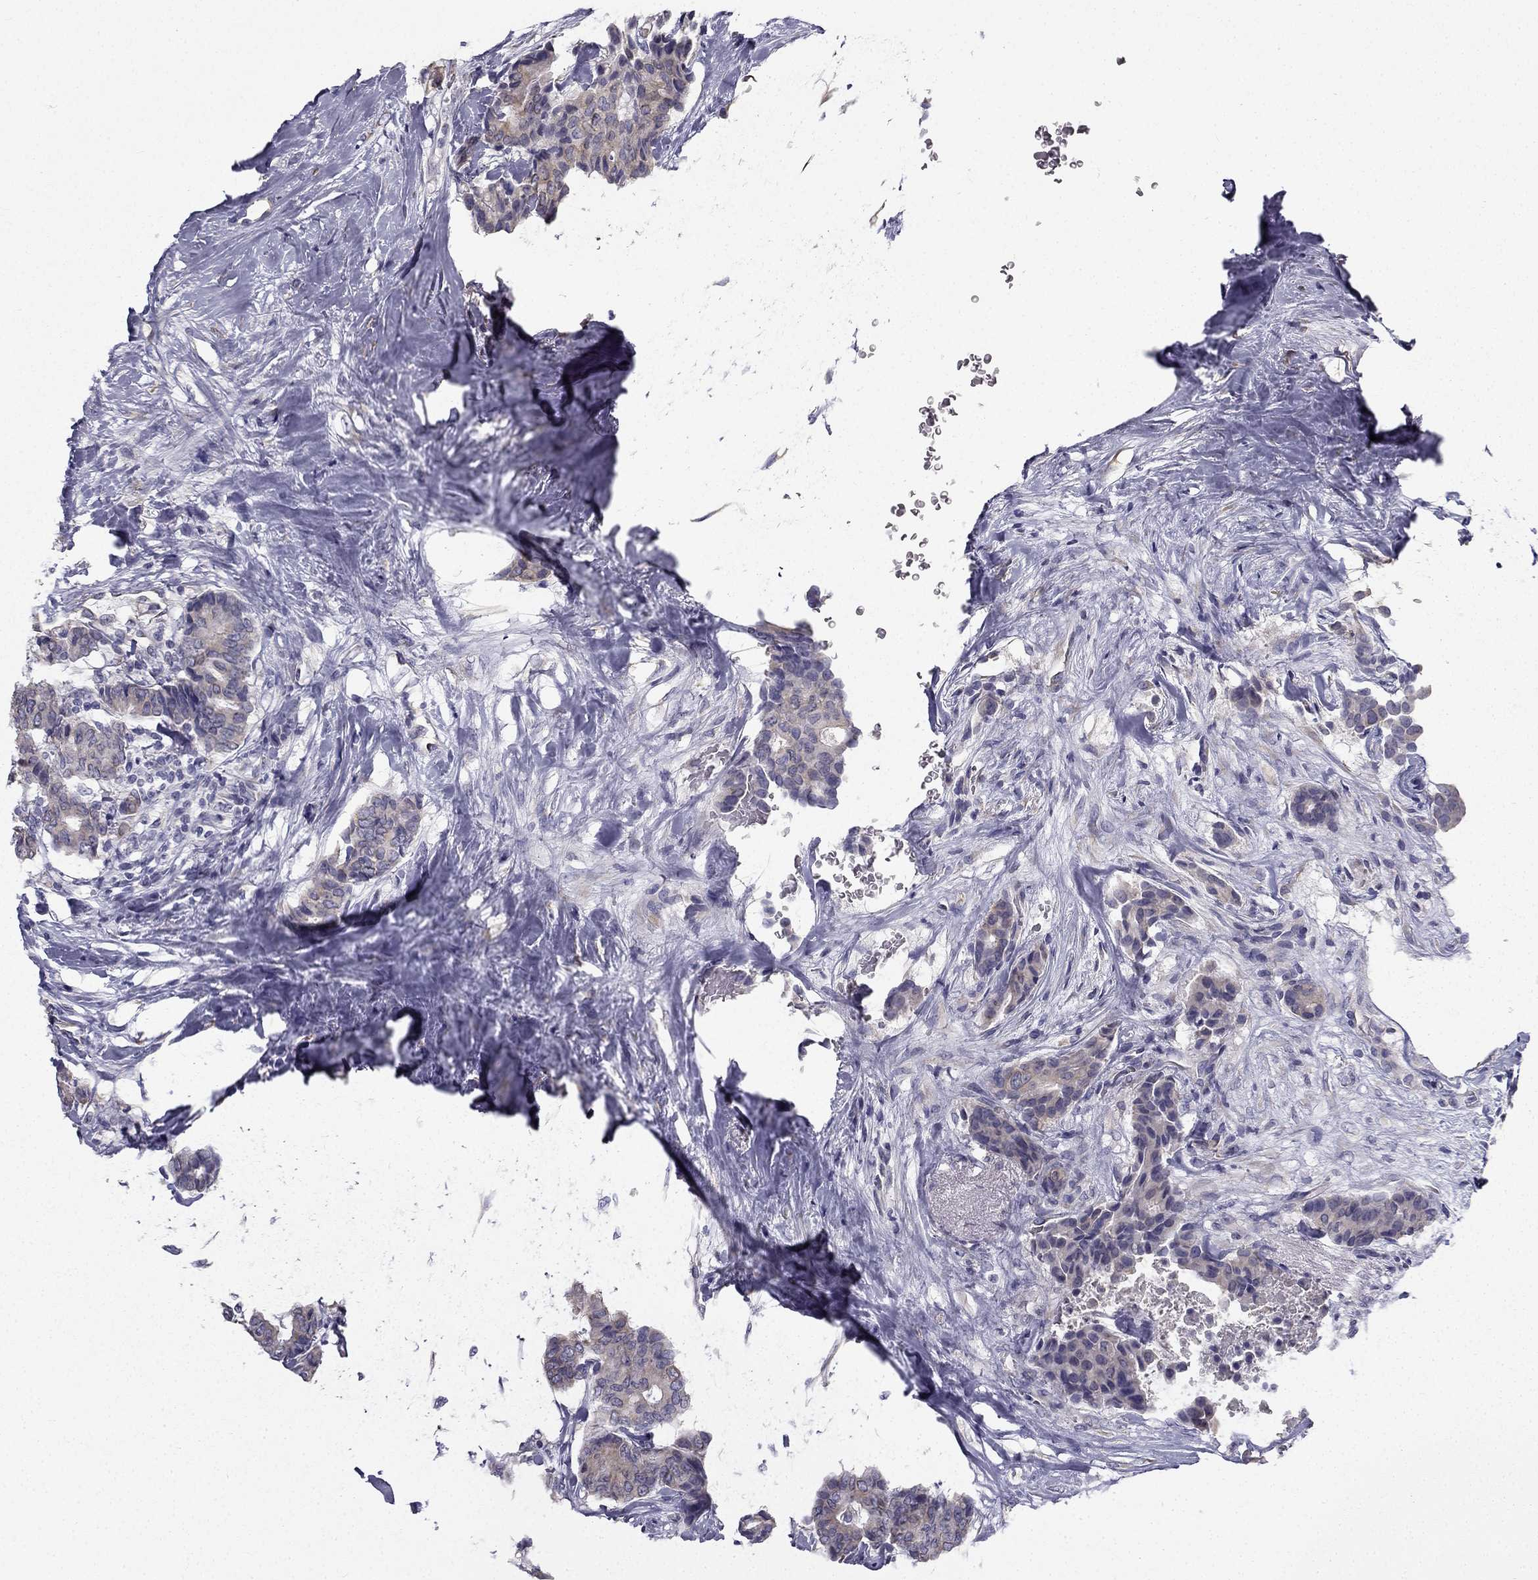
{"staining": {"intensity": "weak", "quantity": ">75%", "location": "cytoplasmic/membranous"}, "tissue": "breast cancer", "cell_type": "Tumor cells", "image_type": "cancer", "snomed": [{"axis": "morphology", "description": "Duct carcinoma"}, {"axis": "topography", "description": "Breast"}], "caption": "A micrograph of breast cancer stained for a protein demonstrates weak cytoplasmic/membranous brown staining in tumor cells.", "gene": "CCDC40", "patient": {"sex": "female", "age": 75}}